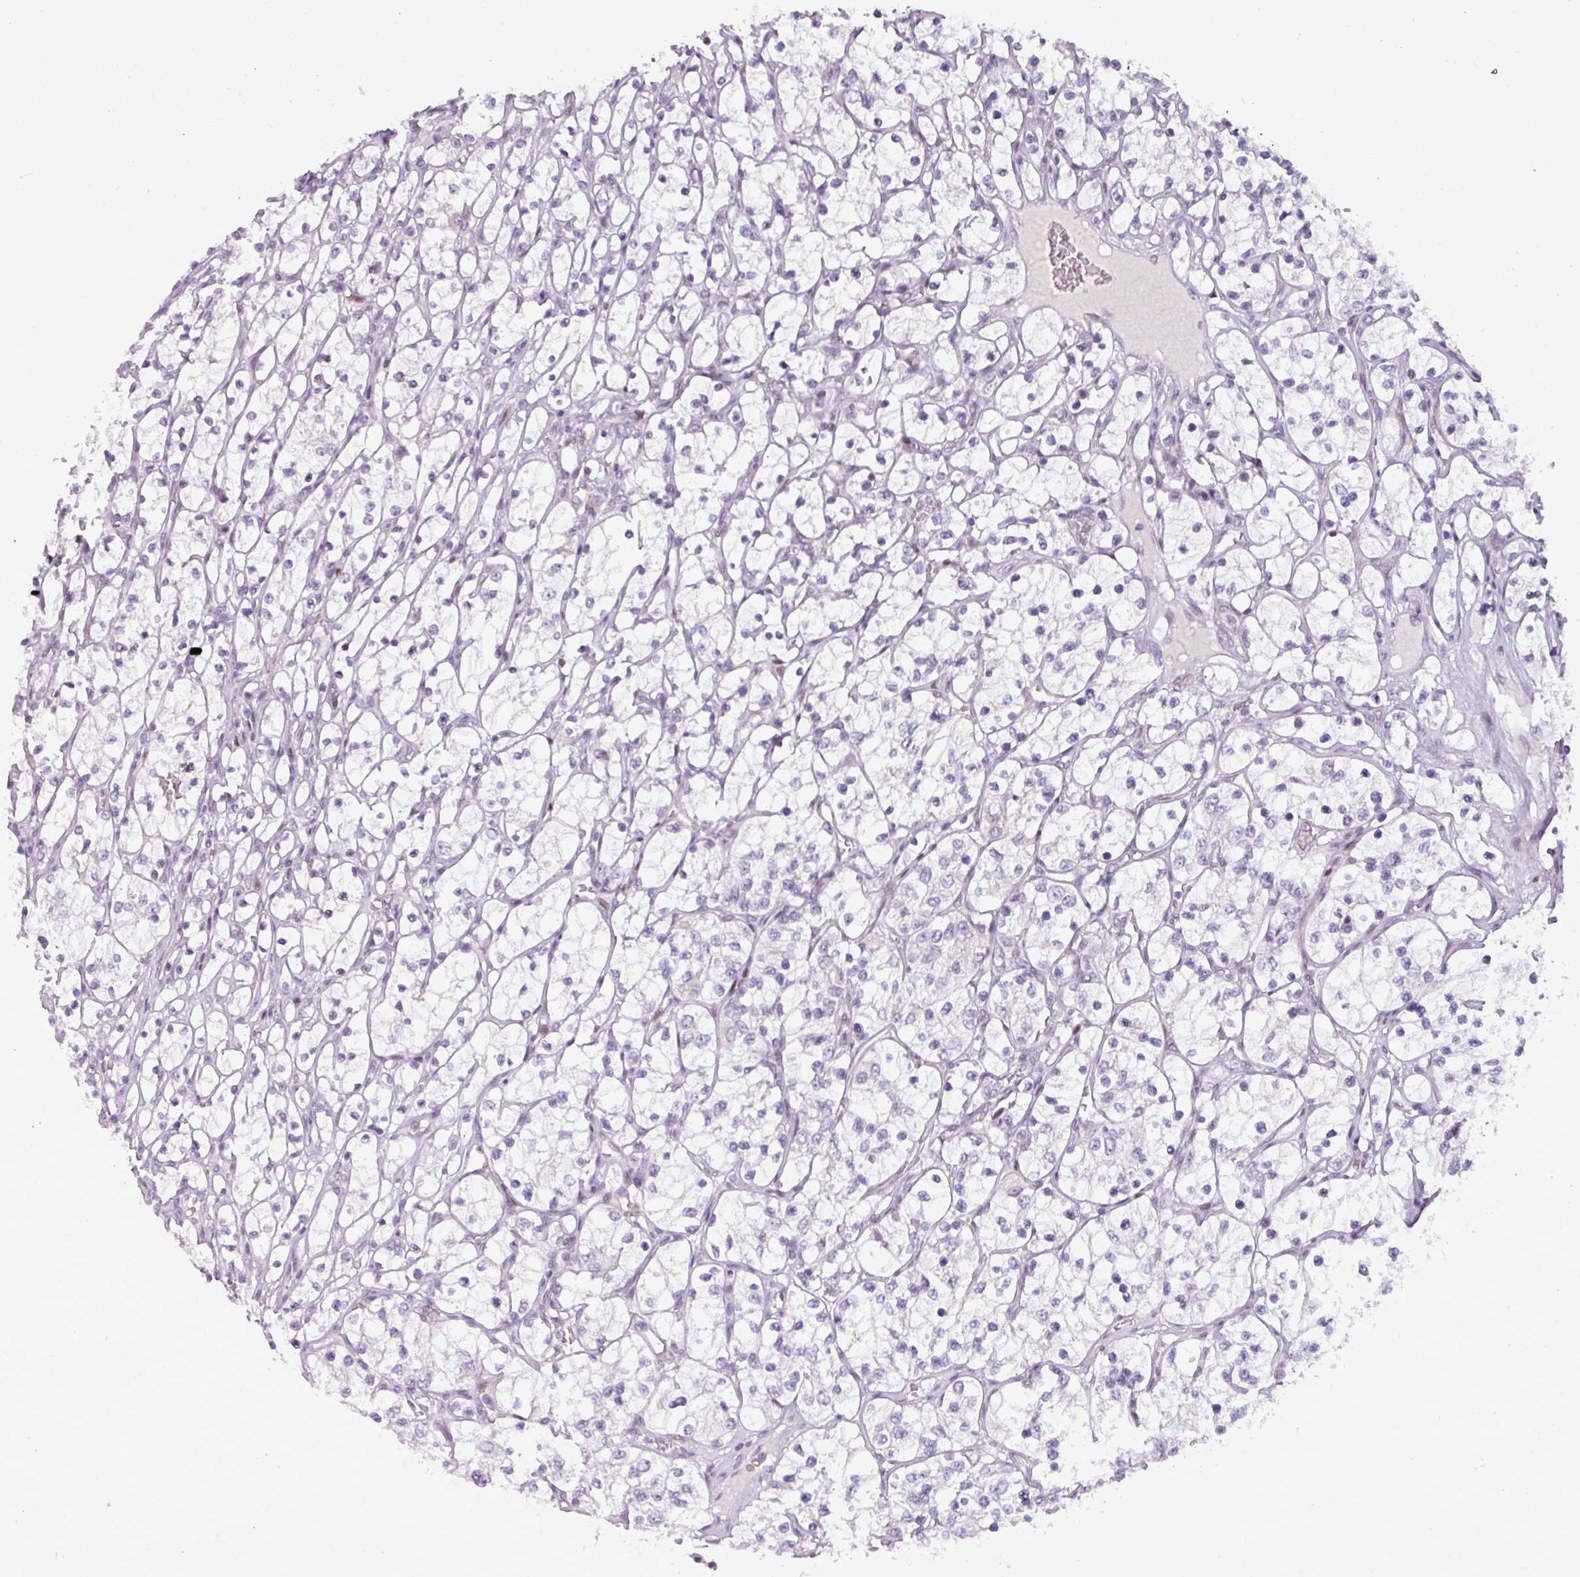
{"staining": {"intensity": "negative", "quantity": "none", "location": "none"}, "tissue": "renal cancer", "cell_type": "Tumor cells", "image_type": "cancer", "snomed": [{"axis": "morphology", "description": "Adenocarcinoma, NOS"}, {"axis": "topography", "description": "Kidney"}], "caption": "DAB immunohistochemical staining of human renal adenocarcinoma demonstrates no significant positivity in tumor cells.", "gene": "SLC66A2", "patient": {"sex": "female", "age": 69}}